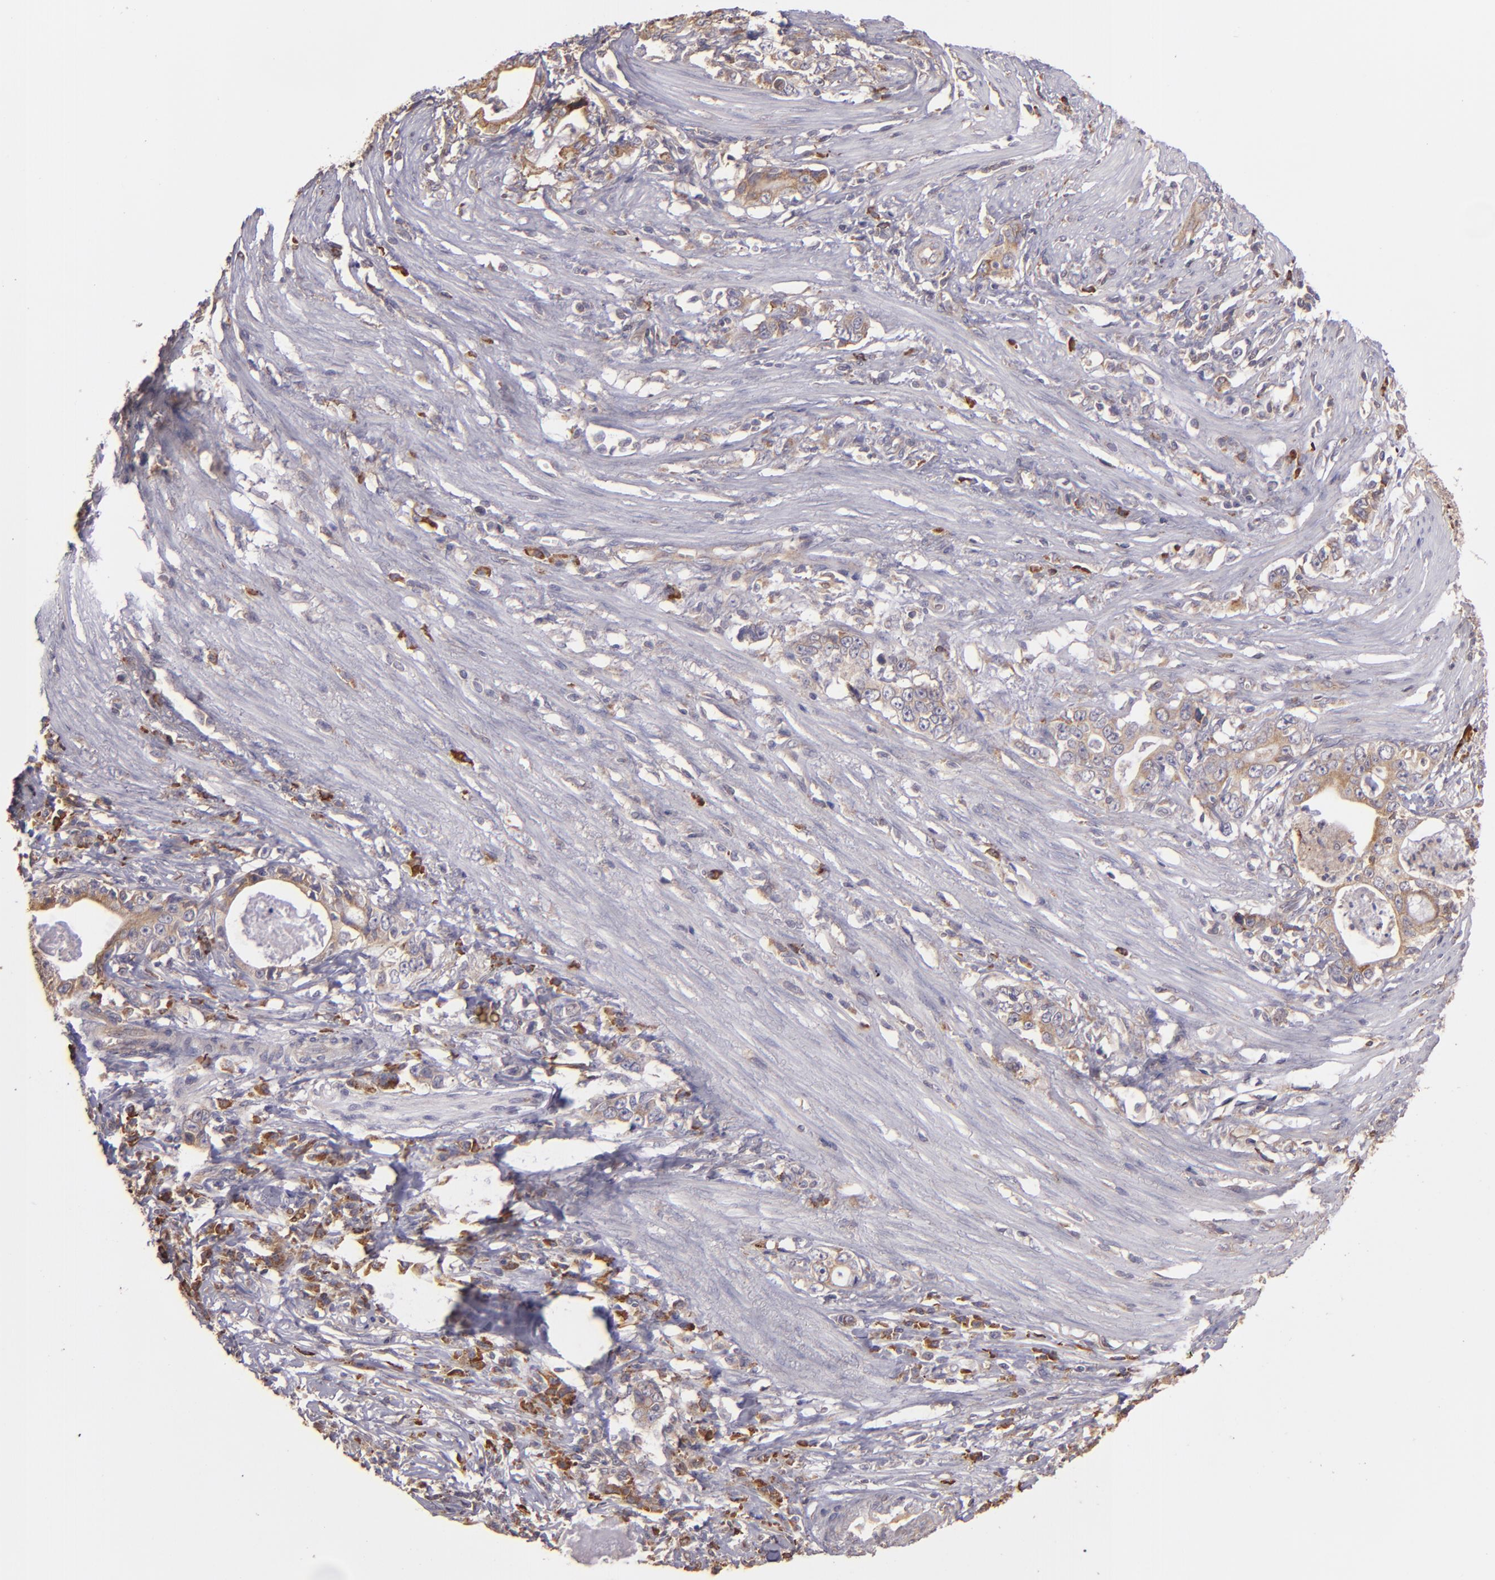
{"staining": {"intensity": "moderate", "quantity": ">75%", "location": "cytoplasmic/membranous"}, "tissue": "stomach cancer", "cell_type": "Tumor cells", "image_type": "cancer", "snomed": [{"axis": "morphology", "description": "Adenocarcinoma, NOS"}, {"axis": "topography", "description": "Stomach, lower"}], "caption": "A histopathology image of stomach adenocarcinoma stained for a protein displays moderate cytoplasmic/membranous brown staining in tumor cells.", "gene": "ECE1", "patient": {"sex": "female", "age": 72}}